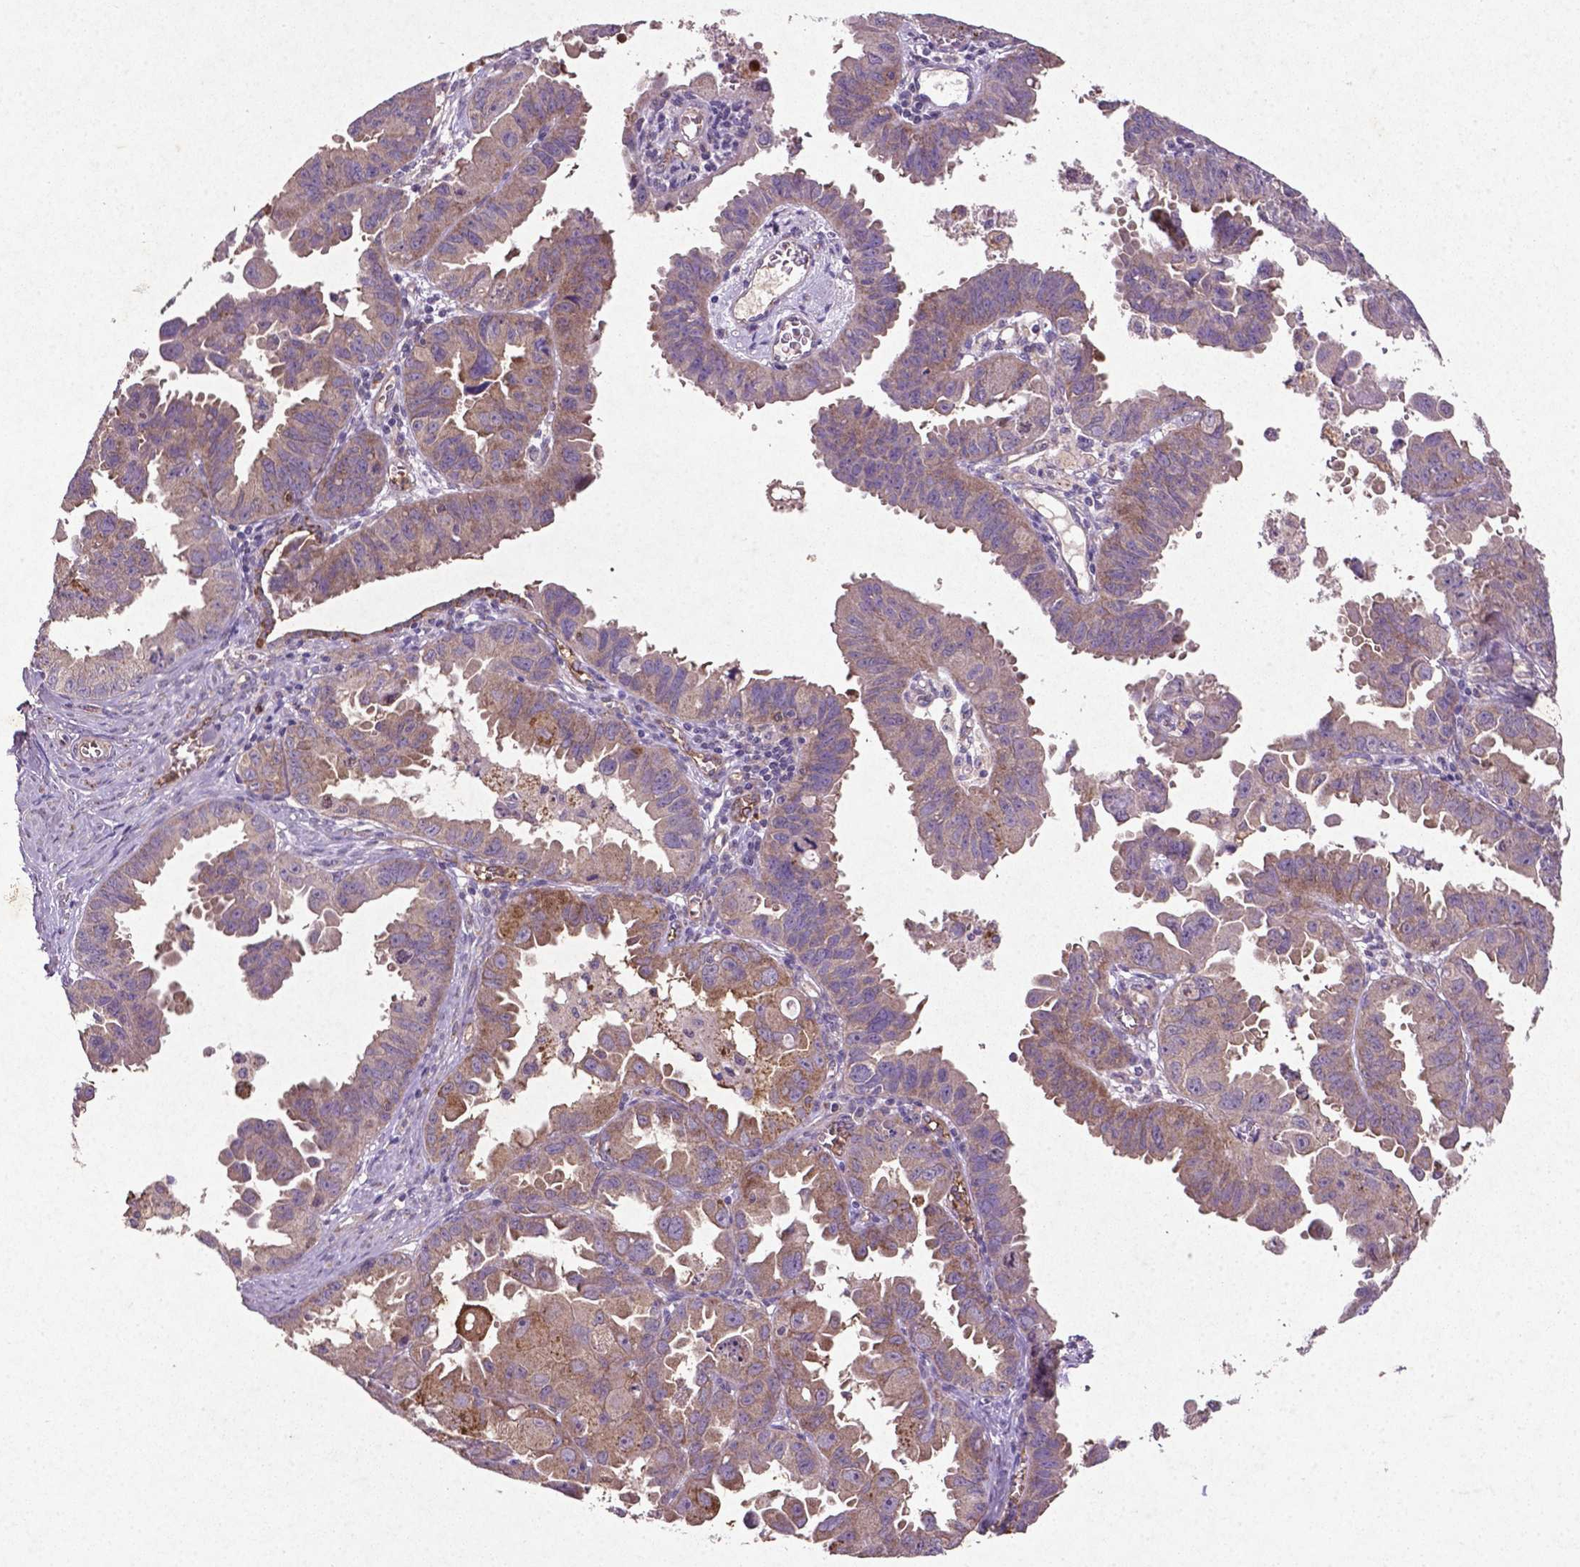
{"staining": {"intensity": "moderate", "quantity": "25%-75%", "location": "cytoplasmic/membranous"}, "tissue": "ovarian cancer", "cell_type": "Tumor cells", "image_type": "cancer", "snomed": [{"axis": "morphology", "description": "Carcinoma, endometroid"}, {"axis": "topography", "description": "Ovary"}], "caption": "Human endometroid carcinoma (ovarian) stained with a brown dye demonstrates moderate cytoplasmic/membranous positive positivity in approximately 25%-75% of tumor cells.", "gene": "MTOR", "patient": {"sex": "female", "age": 85}}